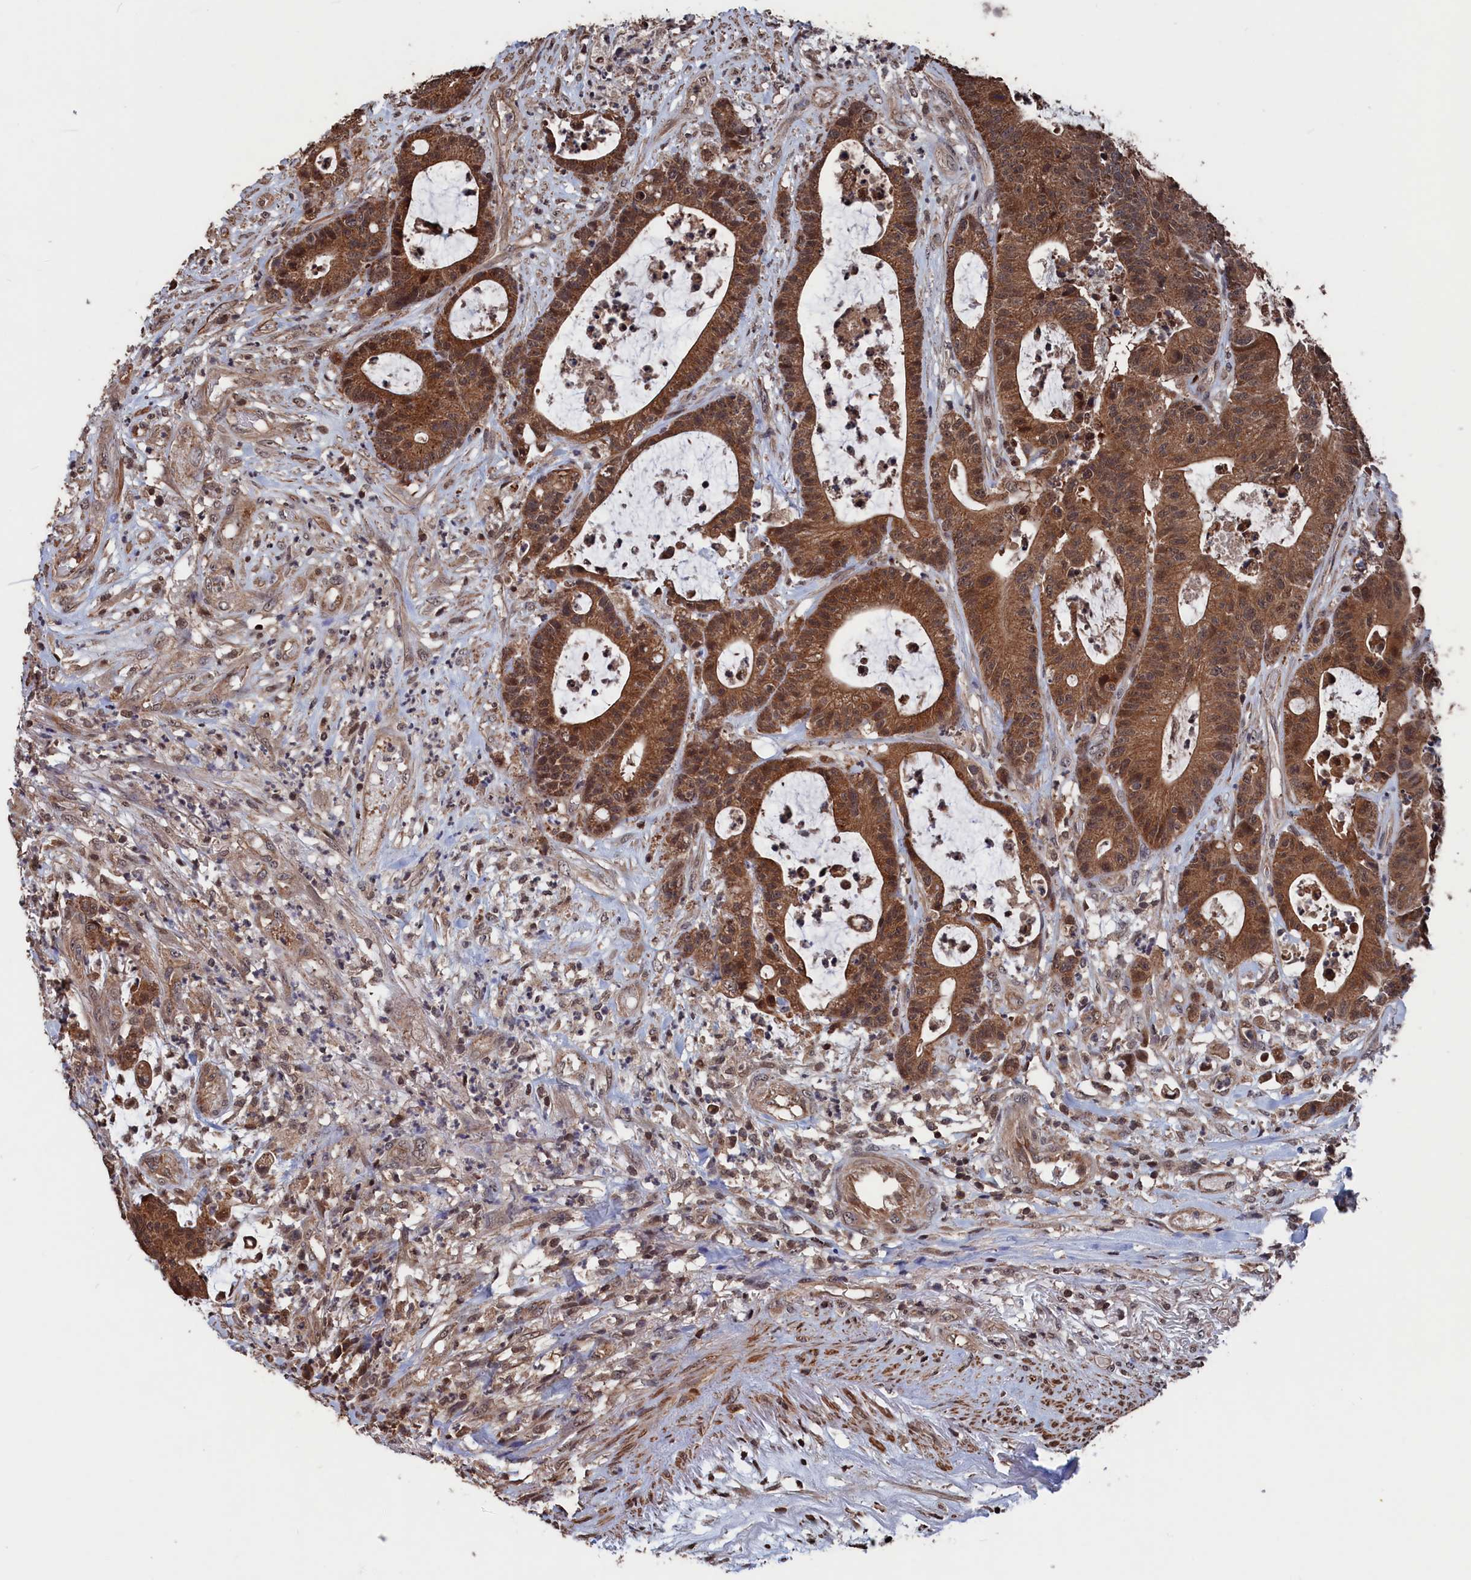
{"staining": {"intensity": "moderate", "quantity": ">75%", "location": "cytoplasmic/membranous,nuclear"}, "tissue": "colorectal cancer", "cell_type": "Tumor cells", "image_type": "cancer", "snomed": [{"axis": "morphology", "description": "Adenocarcinoma, NOS"}, {"axis": "topography", "description": "Colon"}], "caption": "Moderate cytoplasmic/membranous and nuclear protein positivity is present in about >75% of tumor cells in colorectal cancer (adenocarcinoma). (brown staining indicates protein expression, while blue staining denotes nuclei).", "gene": "PDE12", "patient": {"sex": "female", "age": 84}}